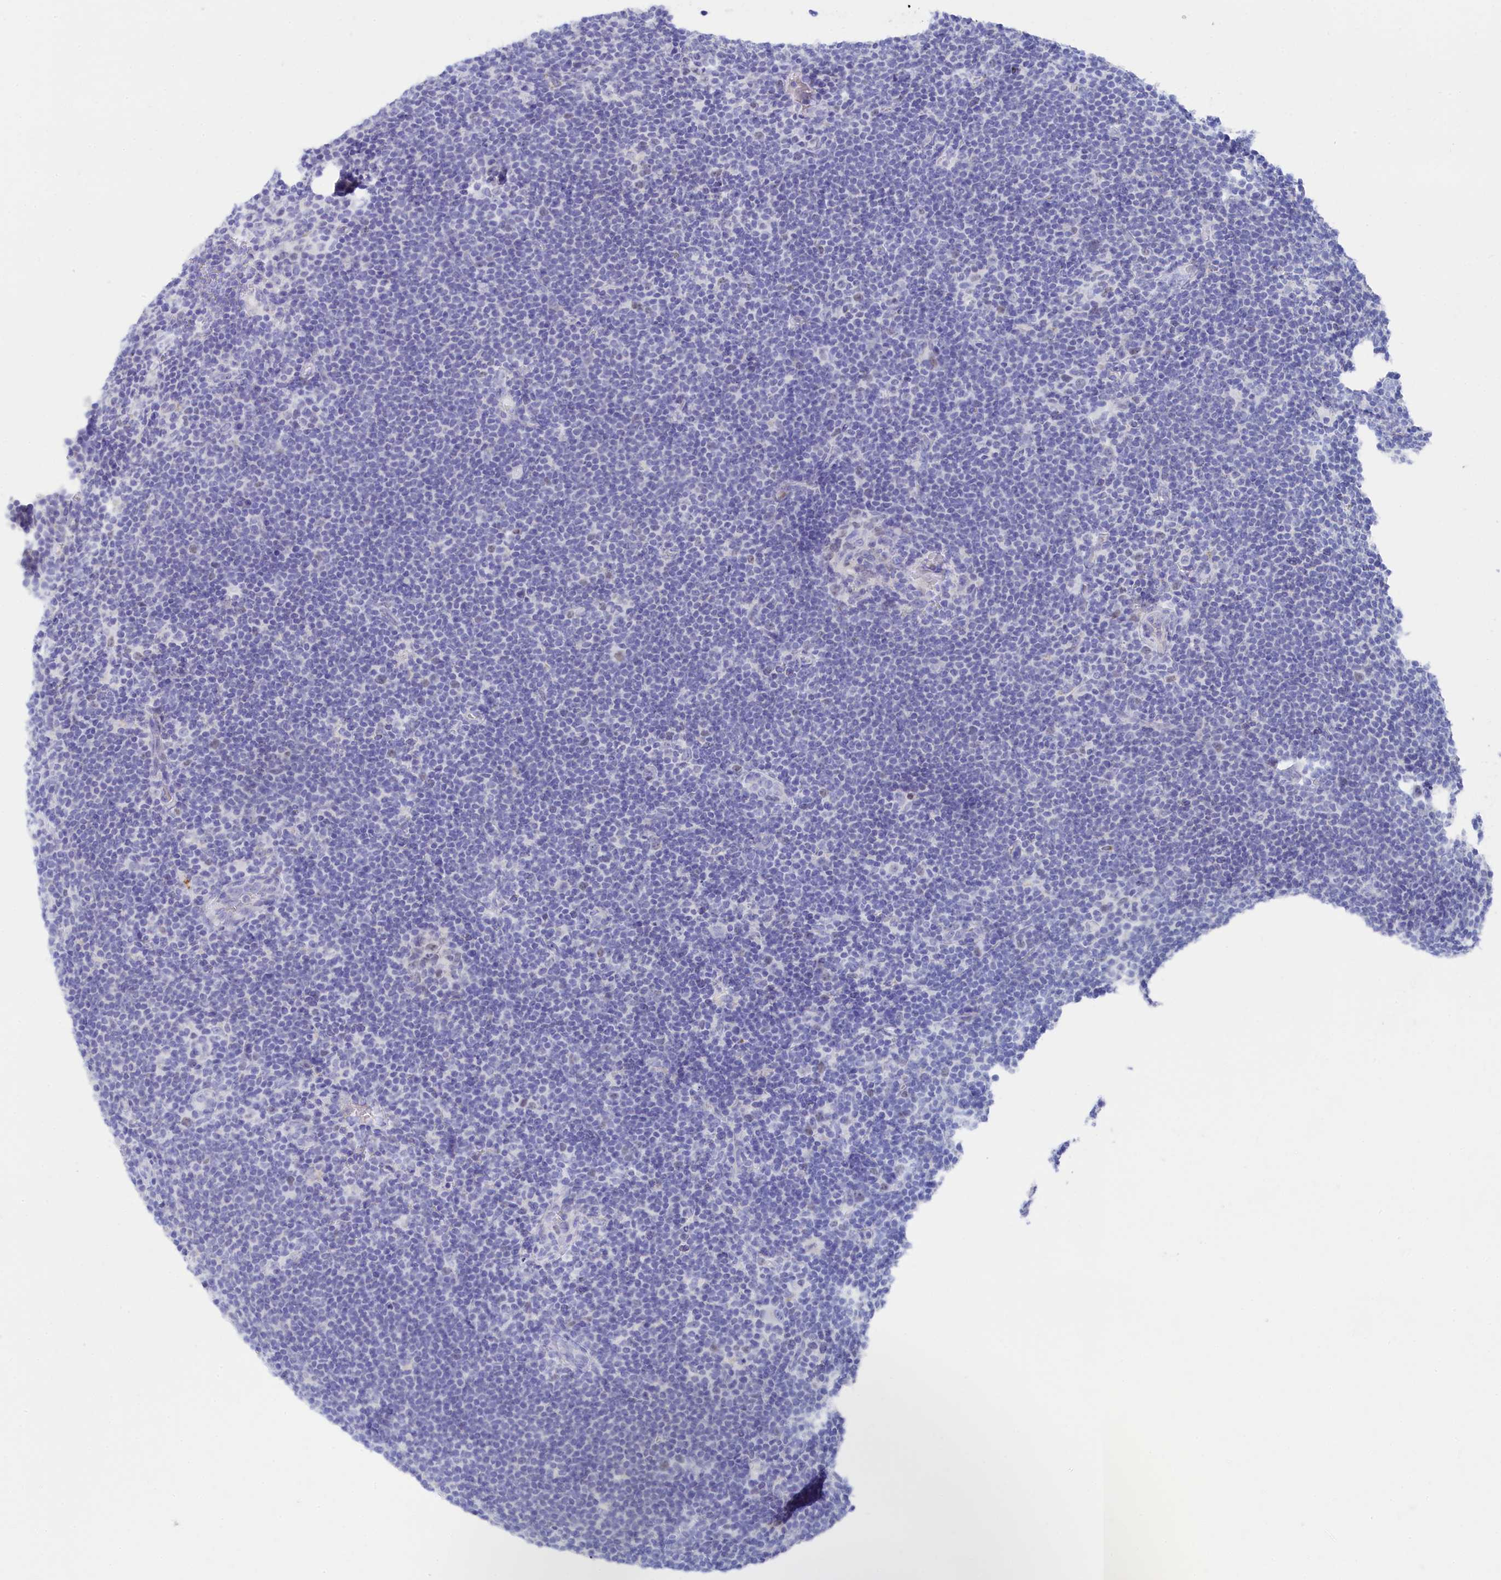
{"staining": {"intensity": "negative", "quantity": "none", "location": "none"}, "tissue": "lymphoma", "cell_type": "Tumor cells", "image_type": "cancer", "snomed": [{"axis": "morphology", "description": "Hodgkin's disease, NOS"}, {"axis": "topography", "description": "Lymph node"}], "caption": "An image of human lymphoma is negative for staining in tumor cells.", "gene": "TRIM10", "patient": {"sex": "female", "age": 57}}